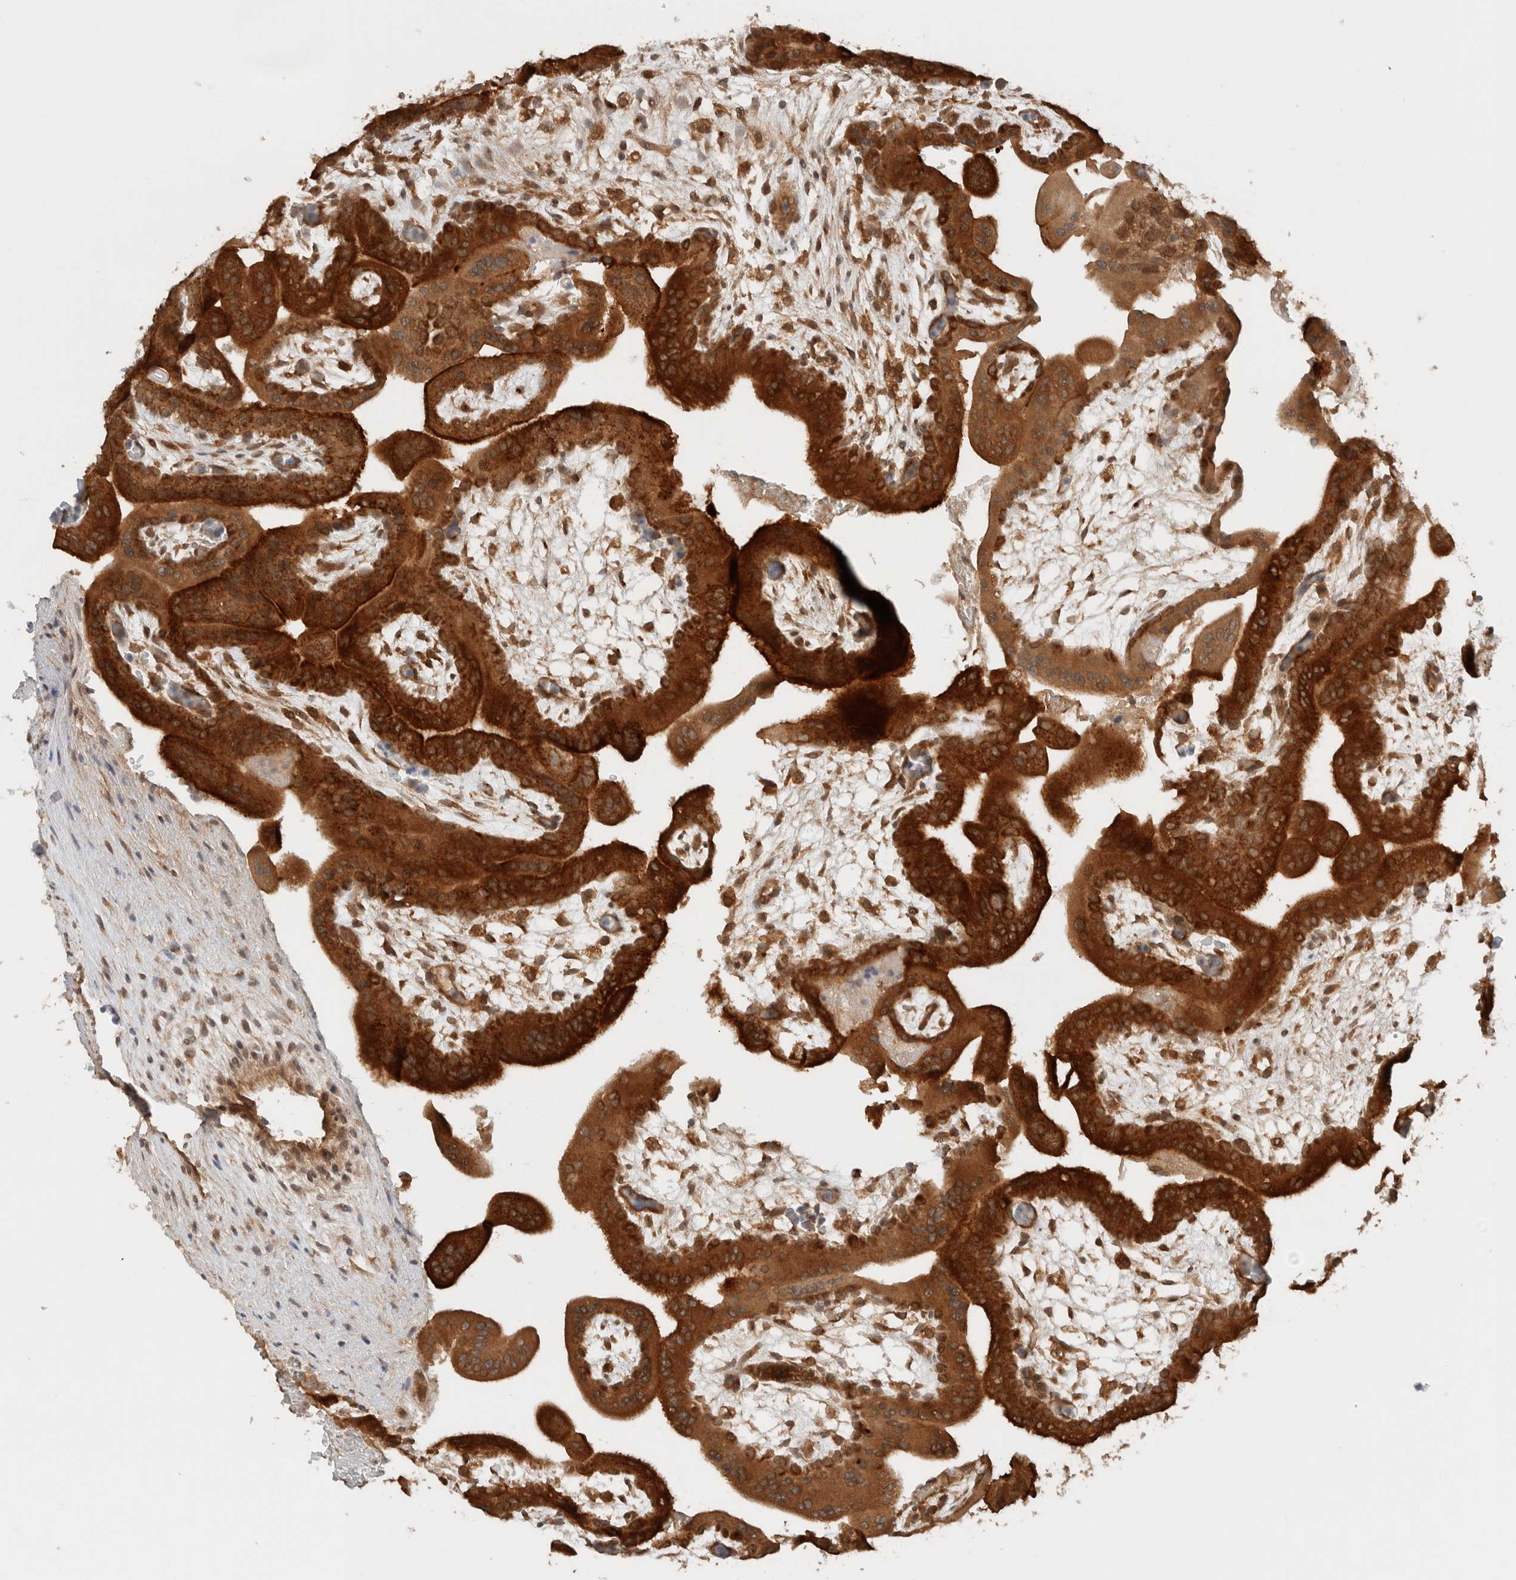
{"staining": {"intensity": "strong", "quantity": ">75%", "location": "cytoplasmic/membranous"}, "tissue": "placenta", "cell_type": "Decidual cells", "image_type": "normal", "snomed": [{"axis": "morphology", "description": "Normal tissue, NOS"}, {"axis": "topography", "description": "Placenta"}], "caption": "Decidual cells display strong cytoplasmic/membranous positivity in about >75% of cells in normal placenta. The staining was performed using DAB (3,3'-diaminobenzidine), with brown indicating positive protein expression. Nuclei are stained blue with hematoxylin.", "gene": "ARFGEF2", "patient": {"sex": "female", "age": 35}}